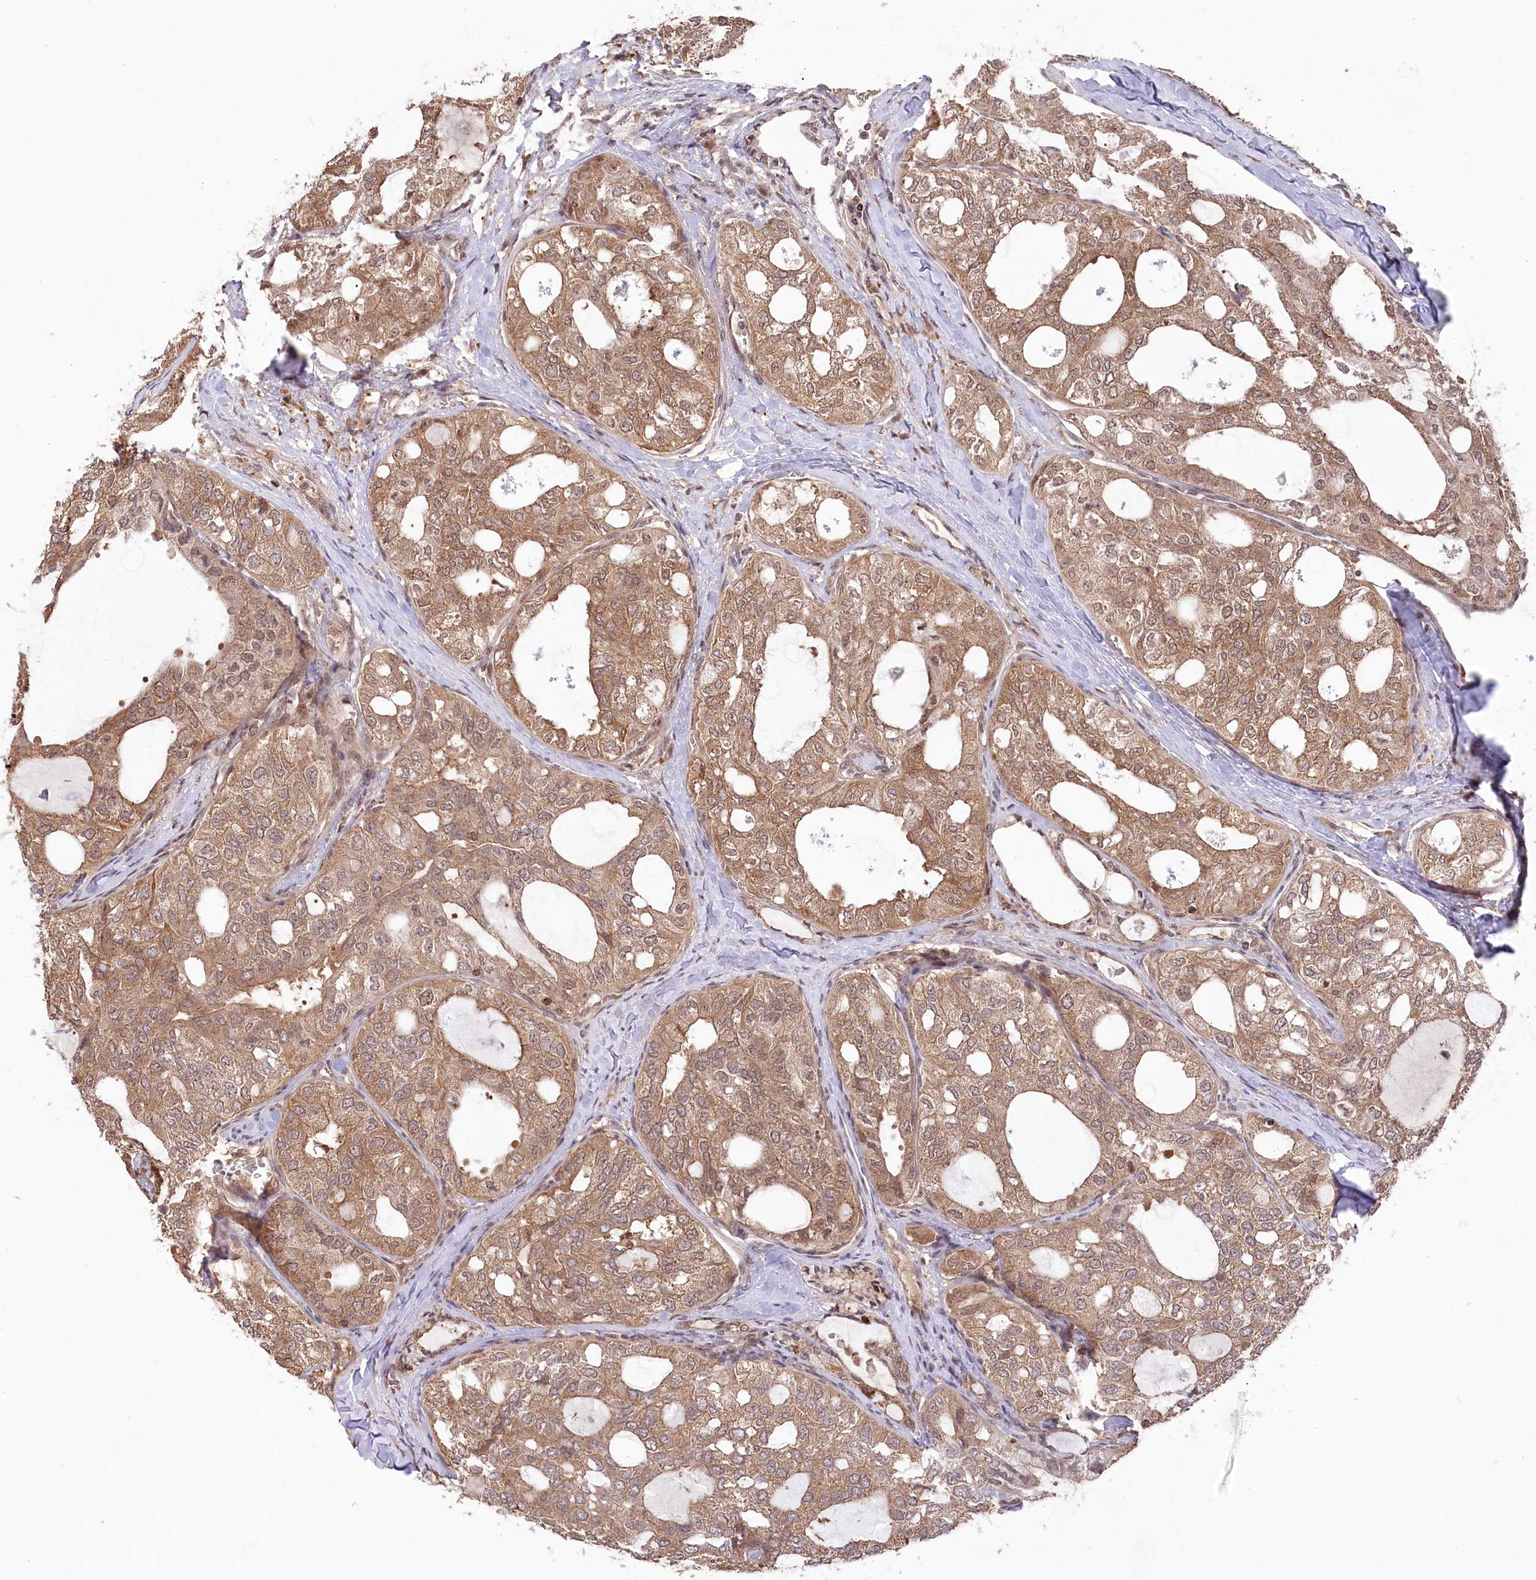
{"staining": {"intensity": "moderate", "quantity": ">75%", "location": "cytoplasmic/membranous"}, "tissue": "thyroid cancer", "cell_type": "Tumor cells", "image_type": "cancer", "snomed": [{"axis": "morphology", "description": "Follicular adenoma carcinoma, NOS"}, {"axis": "topography", "description": "Thyroid gland"}], "caption": "About >75% of tumor cells in thyroid cancer reveal moderate cytoplasmic/membranous protein positivity as visualized by brown immunohistochemical staining.", "gene": "CCSER2", "patient": {"sex": "male", "age": 75}}